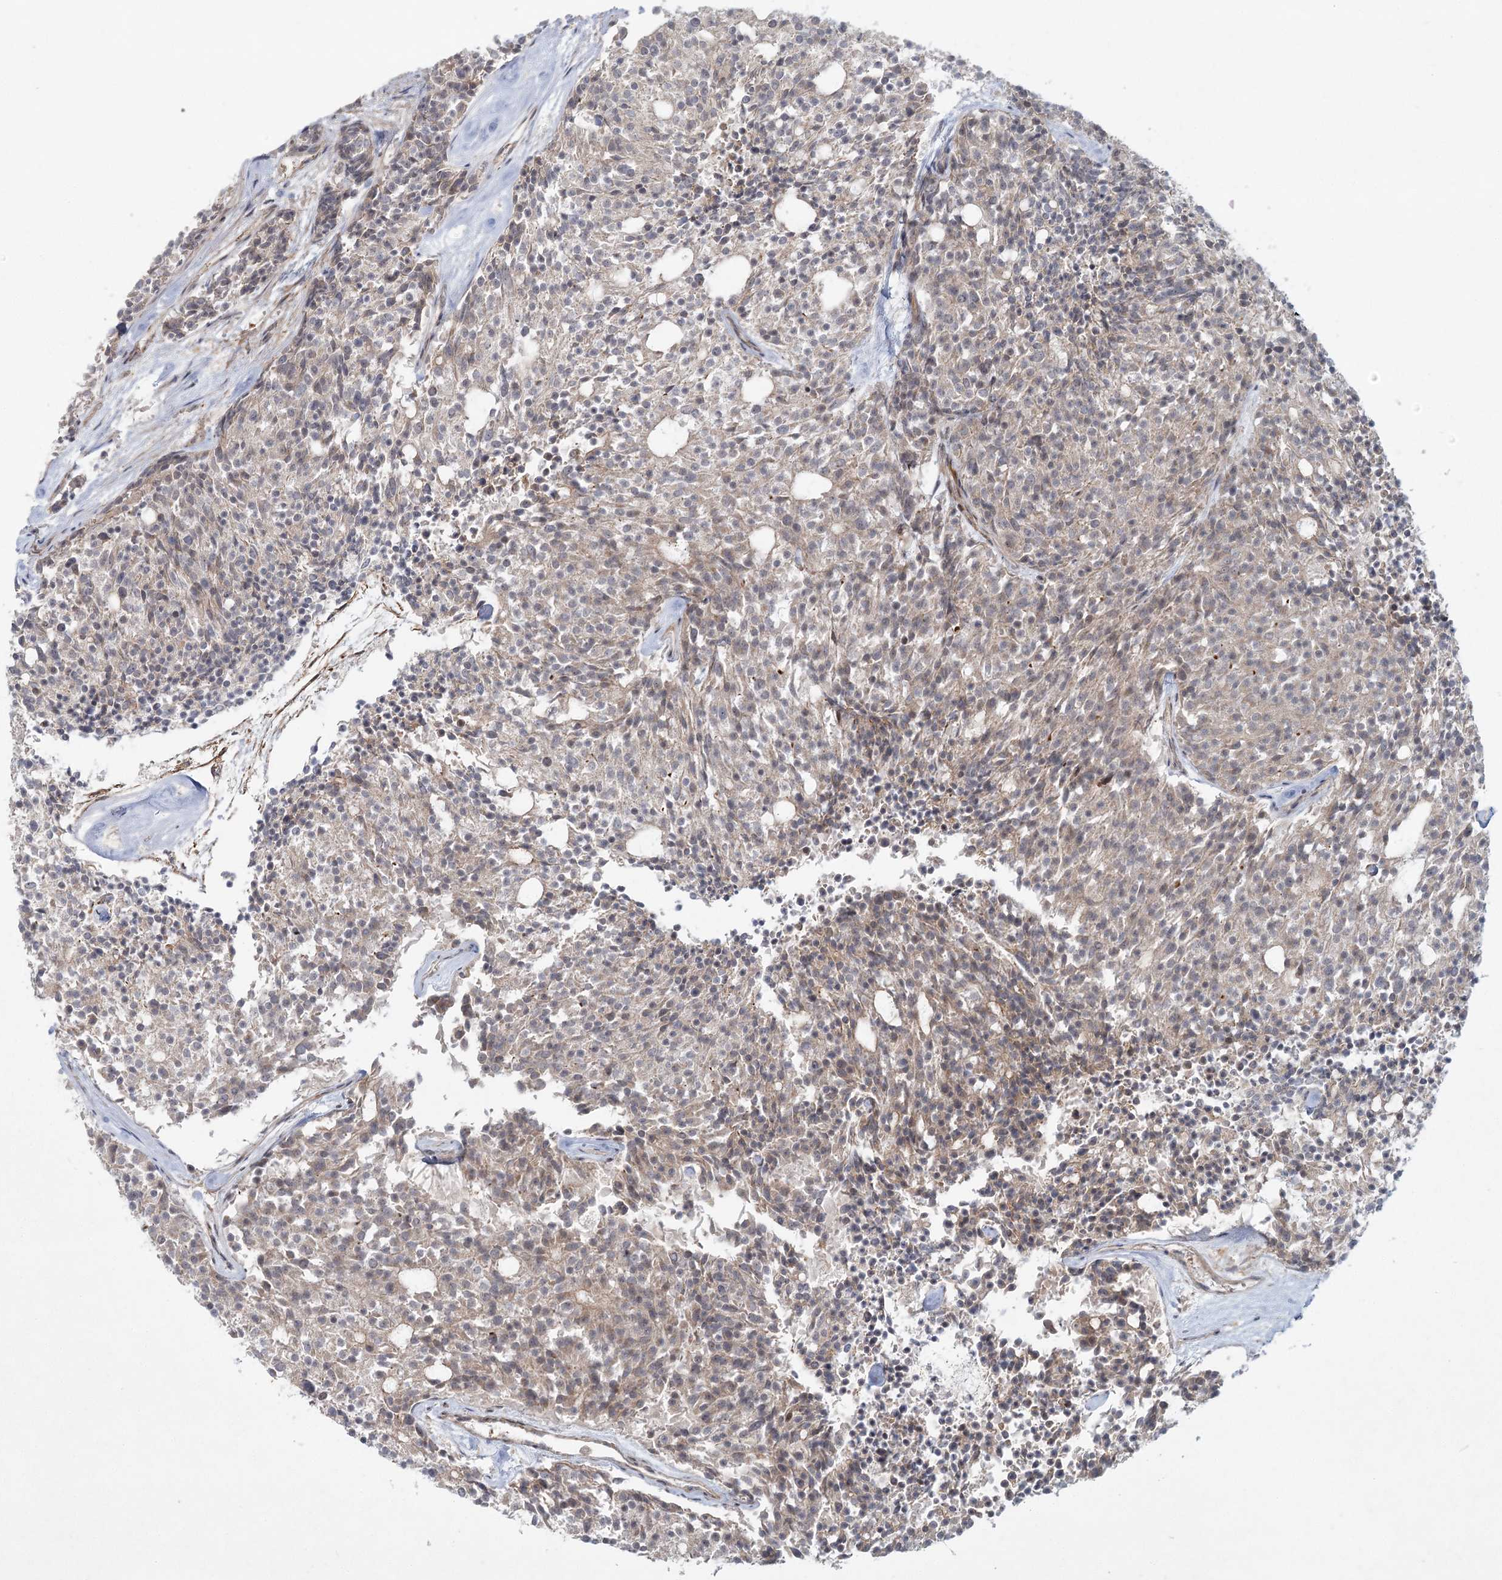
{"staining": {"intensity": "weak", "quantity": "<25%", "location": "cytoplasmic/membranous"}, "tissue": "carcinoid", "cell_type": "Tumor cells", "image_type": "cancer", "snomed": [{"axis": "morphology", "description": "Carcinoid, malignant, NOS"}, {"axis": "topography", "description": "Pancreas"}], "caption": "DAB (3,3'-diaminobenzidine) immunohistochemical staining of human carcinoid (malignant) displays no significant expression in tumor cells.", "gene": "SH2D3A", "patient": {"sex": "female", "age": 54}}